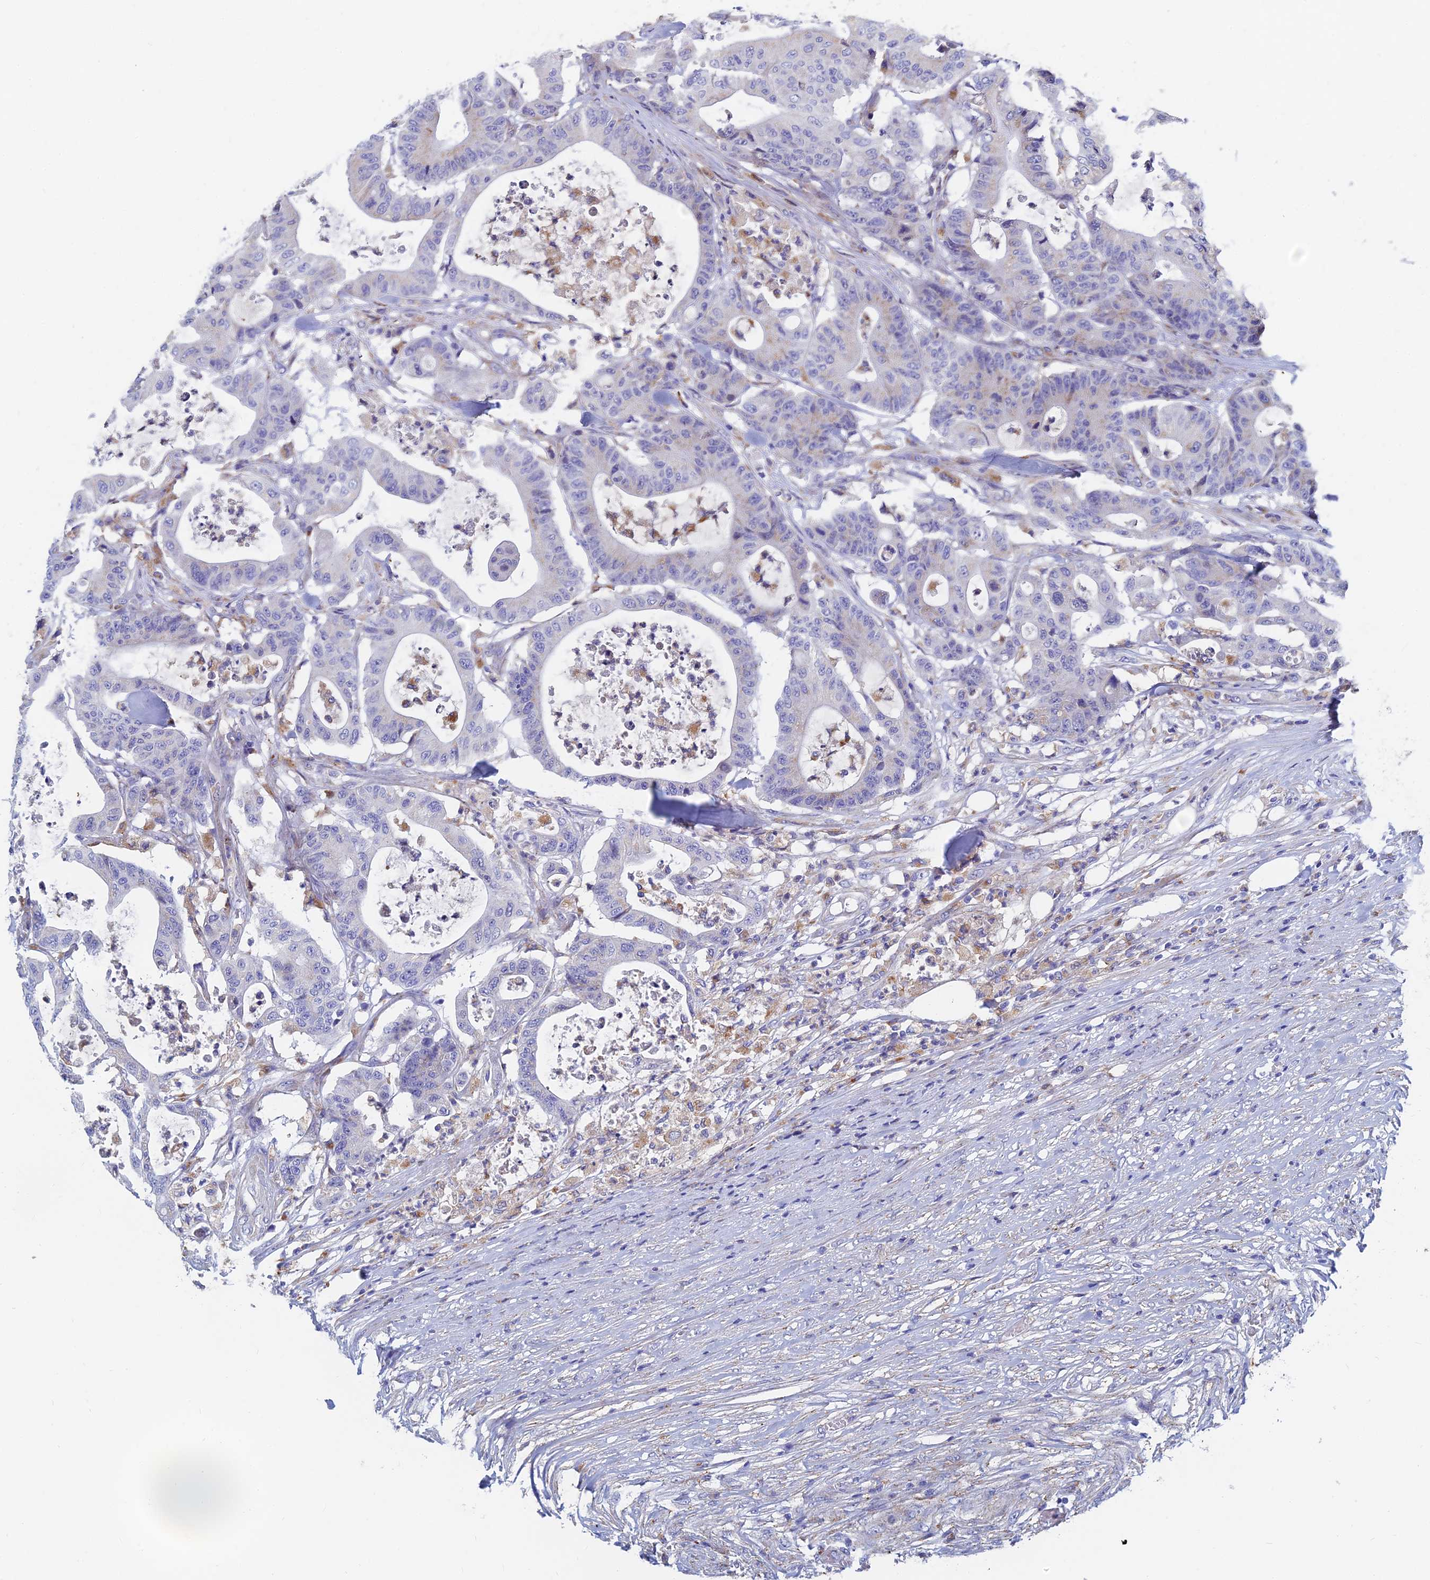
{"staining": {"intensity": "weak", "quantity": "<25%", "location": "cytoplasmic/membranous"}, "tissue": "colorectal cancer", "cell_type": "Tumor cells", "image_type": "cancer", "snomed": [{"axis": "morphology", "description": "Adenocarcinoma, NOS"}, {"axis": "topography", "description": "Colon"}], "caption": "IHC photomicrograph of colorectal cancer stained for a protein (brown), which displays no staining in tumor cells. The staining is performed using DAB (3,3'-diaminobenzidine) brown chromogen with nuclei counter-stained in using hematoxylin.", "gene": "SPNS1", "patient": {"sex": "female", "age": 84}}